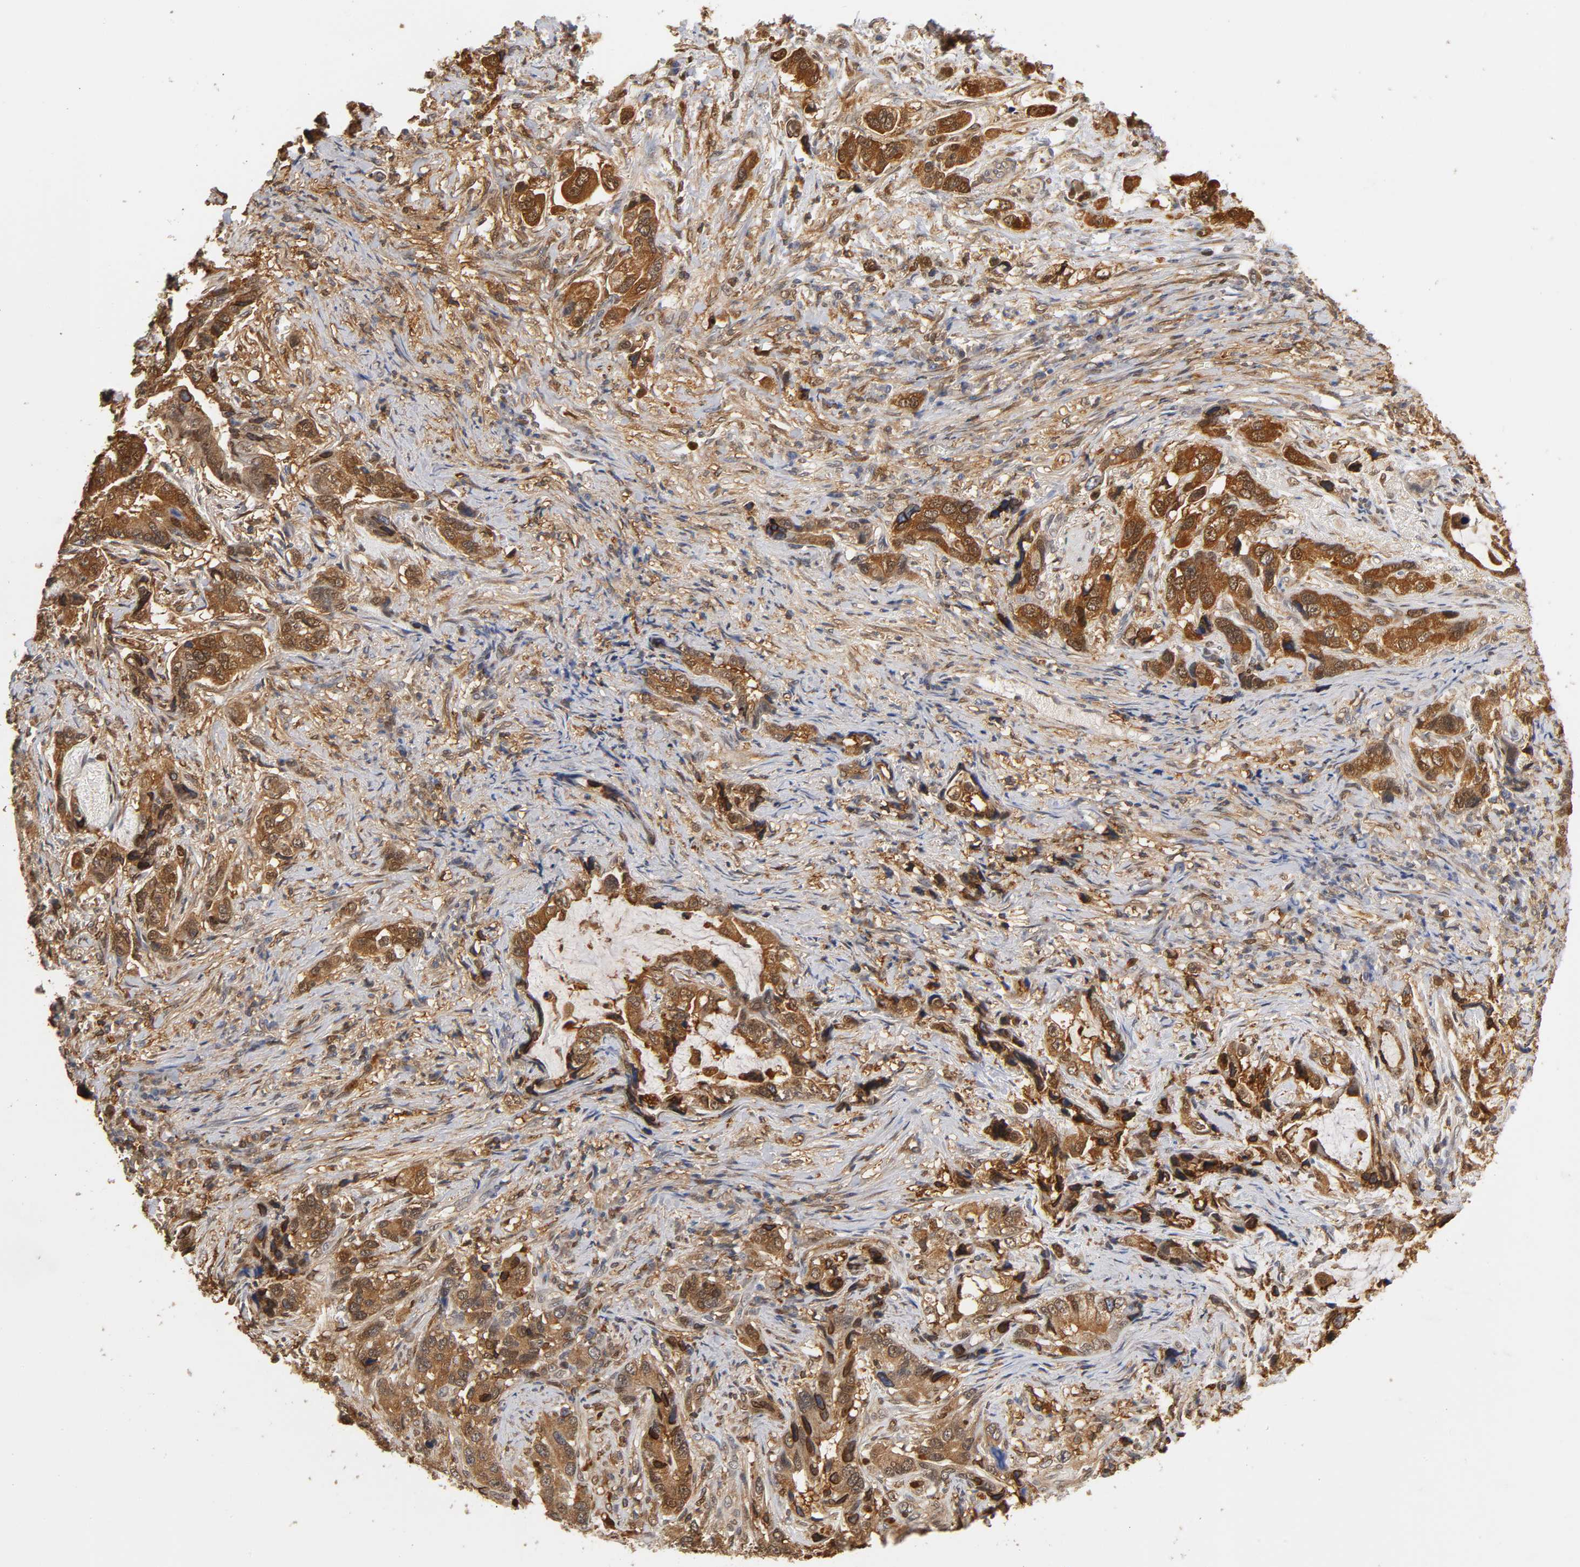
{"staining": {"intensity": "moderate", "quantity": ">75%", "location": "cytoplasmic/membranous,nuclear"}, "tissue": "stomach cancer", "cell_type": "Tumor cells", "image_type": "cancer", "snomed": [{"axis": "morphology", "description": "Adenocarcinoma, NOS"}, {"axis": "topography", "description": "Stomach, lower"}], "caption": "Adenocarcinoma (stomach) stained with immunohistochemistry exhibits moderate cytoplasmic/membranous and nuclear staining in approximately >75% of tumor cells. Using DAB (brown) and hematoxylin (blue) stains, captured at high magnification using brightfield microscopy.", "gene": "ANXA11", "patient": {"sex": "female", "age": 93}}